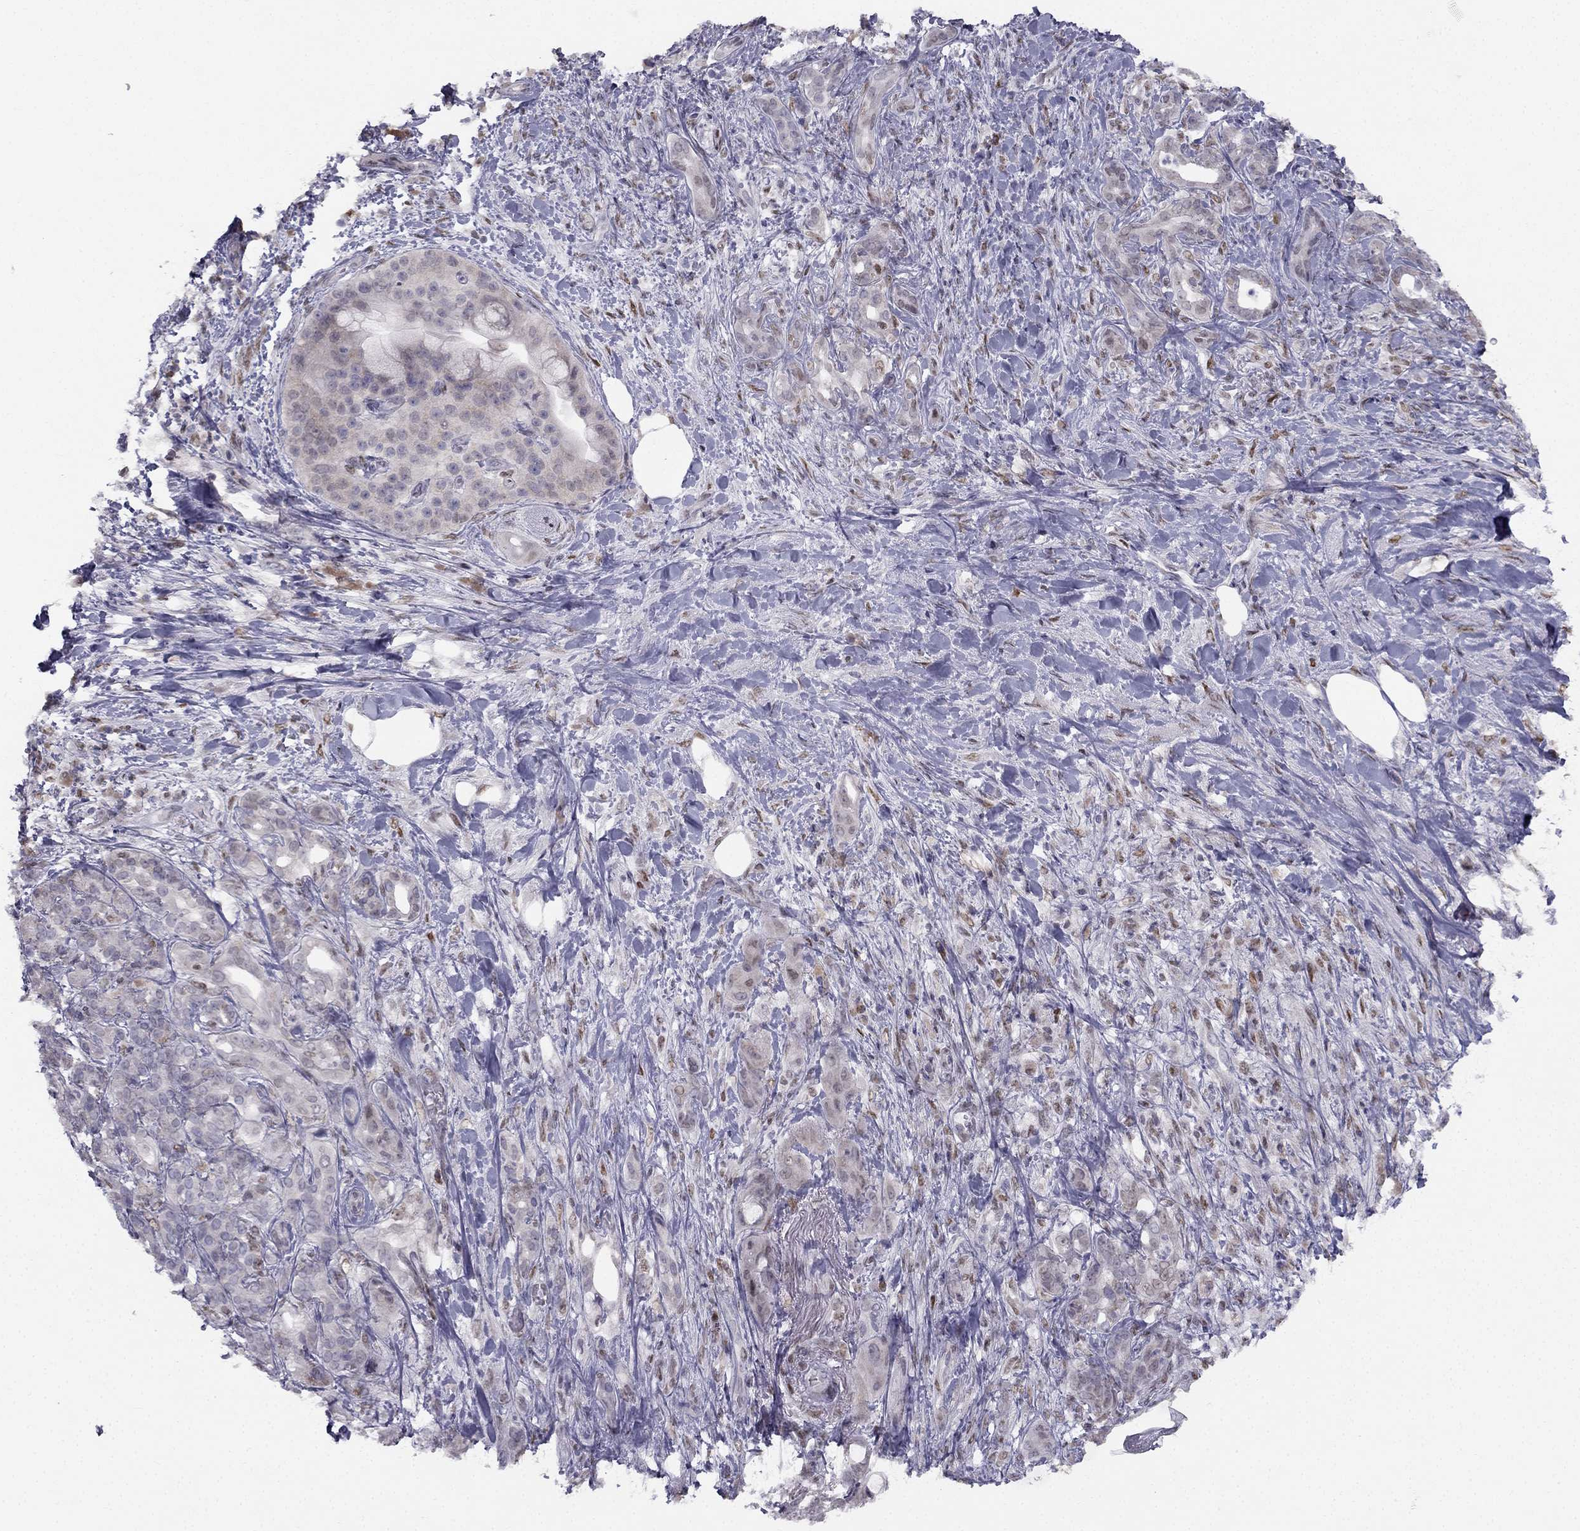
{"staining": {"intensity": "weak", "quantity": "<25%", "location": "nuclear"}, "tissue": "pancreatic cancer", "cell_type": "Tumor cells", "image_type": "cancer", "snomed": [{"axis": "morphology", "description": "Adenocarcinoma, NOS"}, {"axis": "topography", "description": "Pancreas"}], "caption": "Immunohistochemistry (IHC) histopathology image of human pancreatic cancer stained for a protein (brown), which reveals no positivity in tumor cells.", "gene": "TRPS1", "patient": {"sex": "male", "age": 71}}